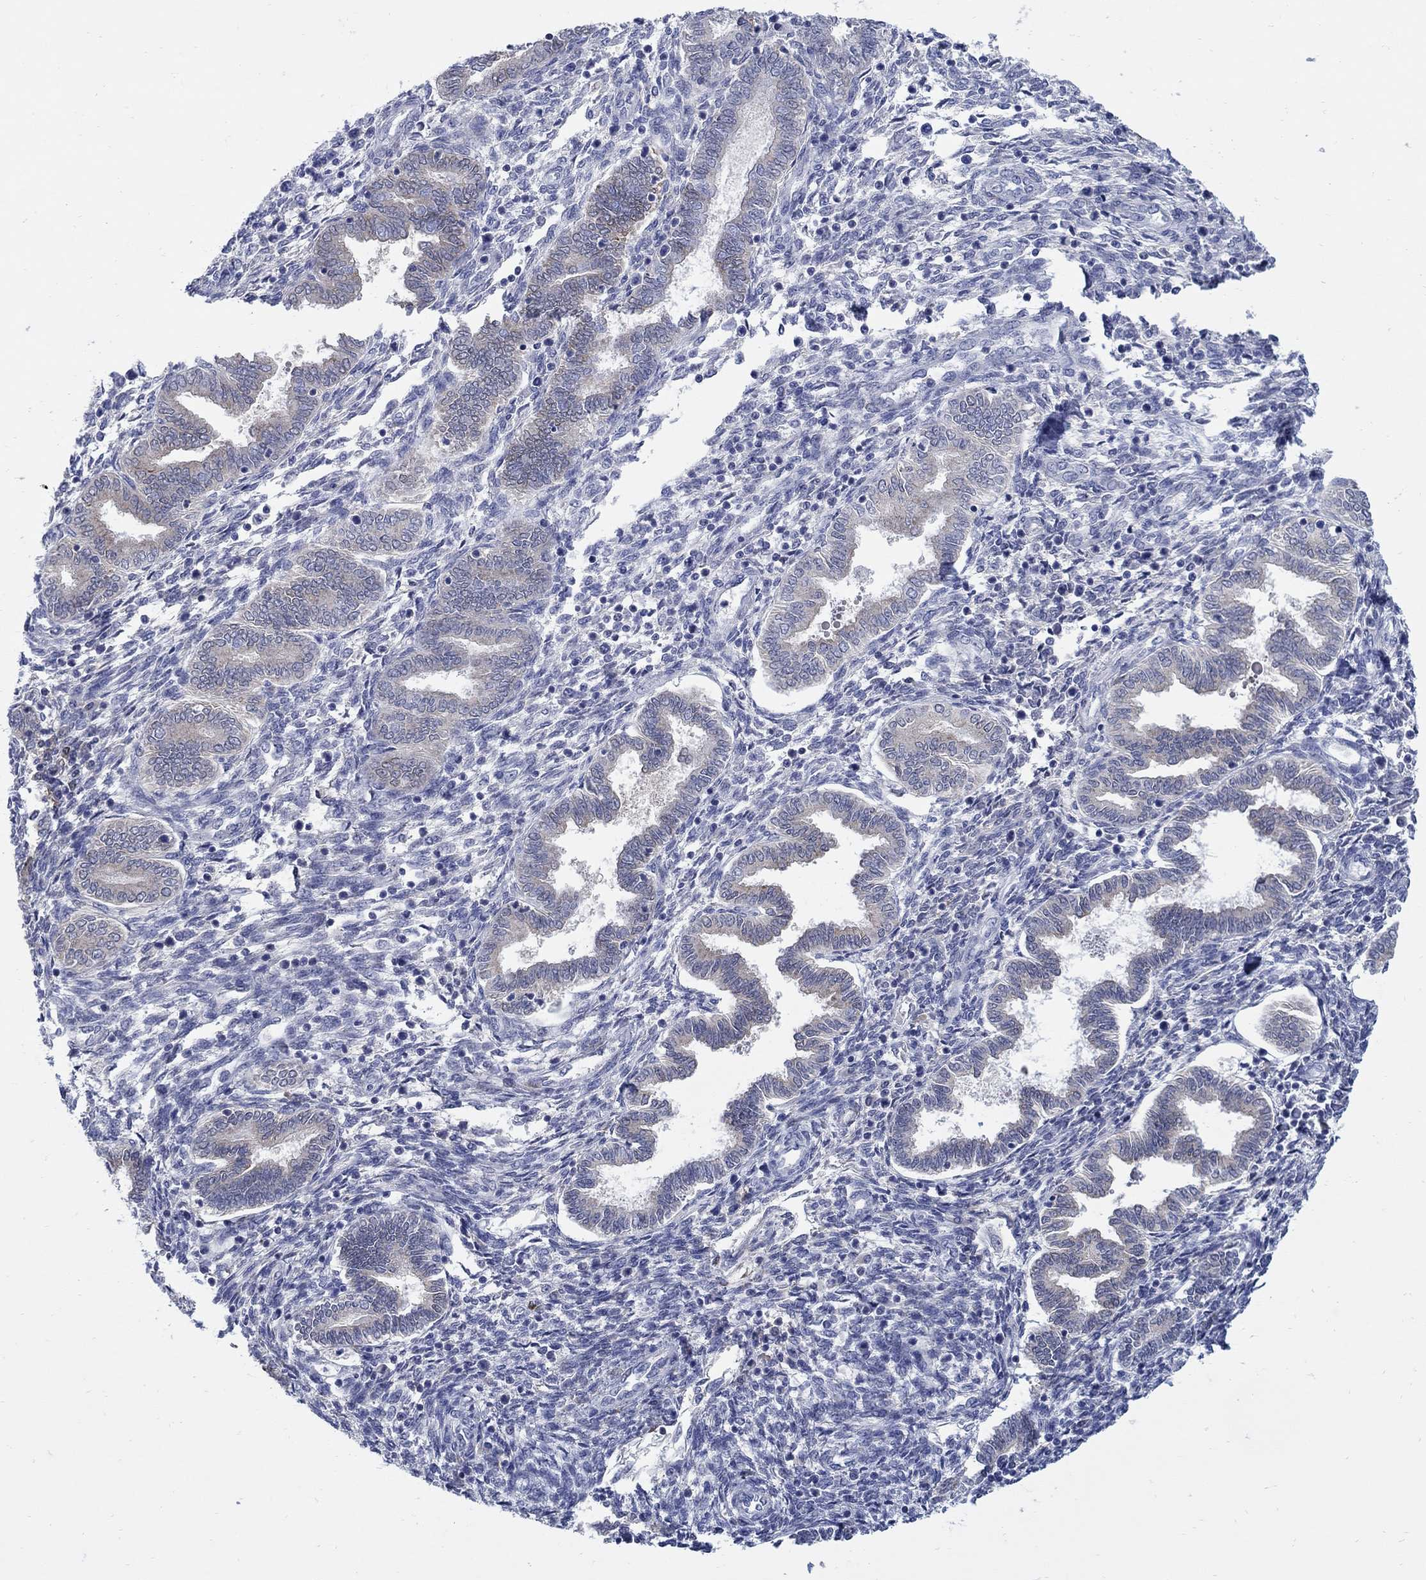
{"staining": {"intensity": "negative", "quantity": "none", "location": "none"}, "tissue": "endometrium", "cell_type": "Cells in endometrial stroma", "image_type": "normal", "snomed": [{"axis": "morphology", "description": "Normal tissue, NOS"}, {"axis": "topography", "description": "Endometrium"}], "caption": "Immunohistochemical staining of normal endometrium exhibits no significant positivity in cells in endometrial stroma.", "gene": "REEP2", "patient": {"sex": "female", "age": 42}}